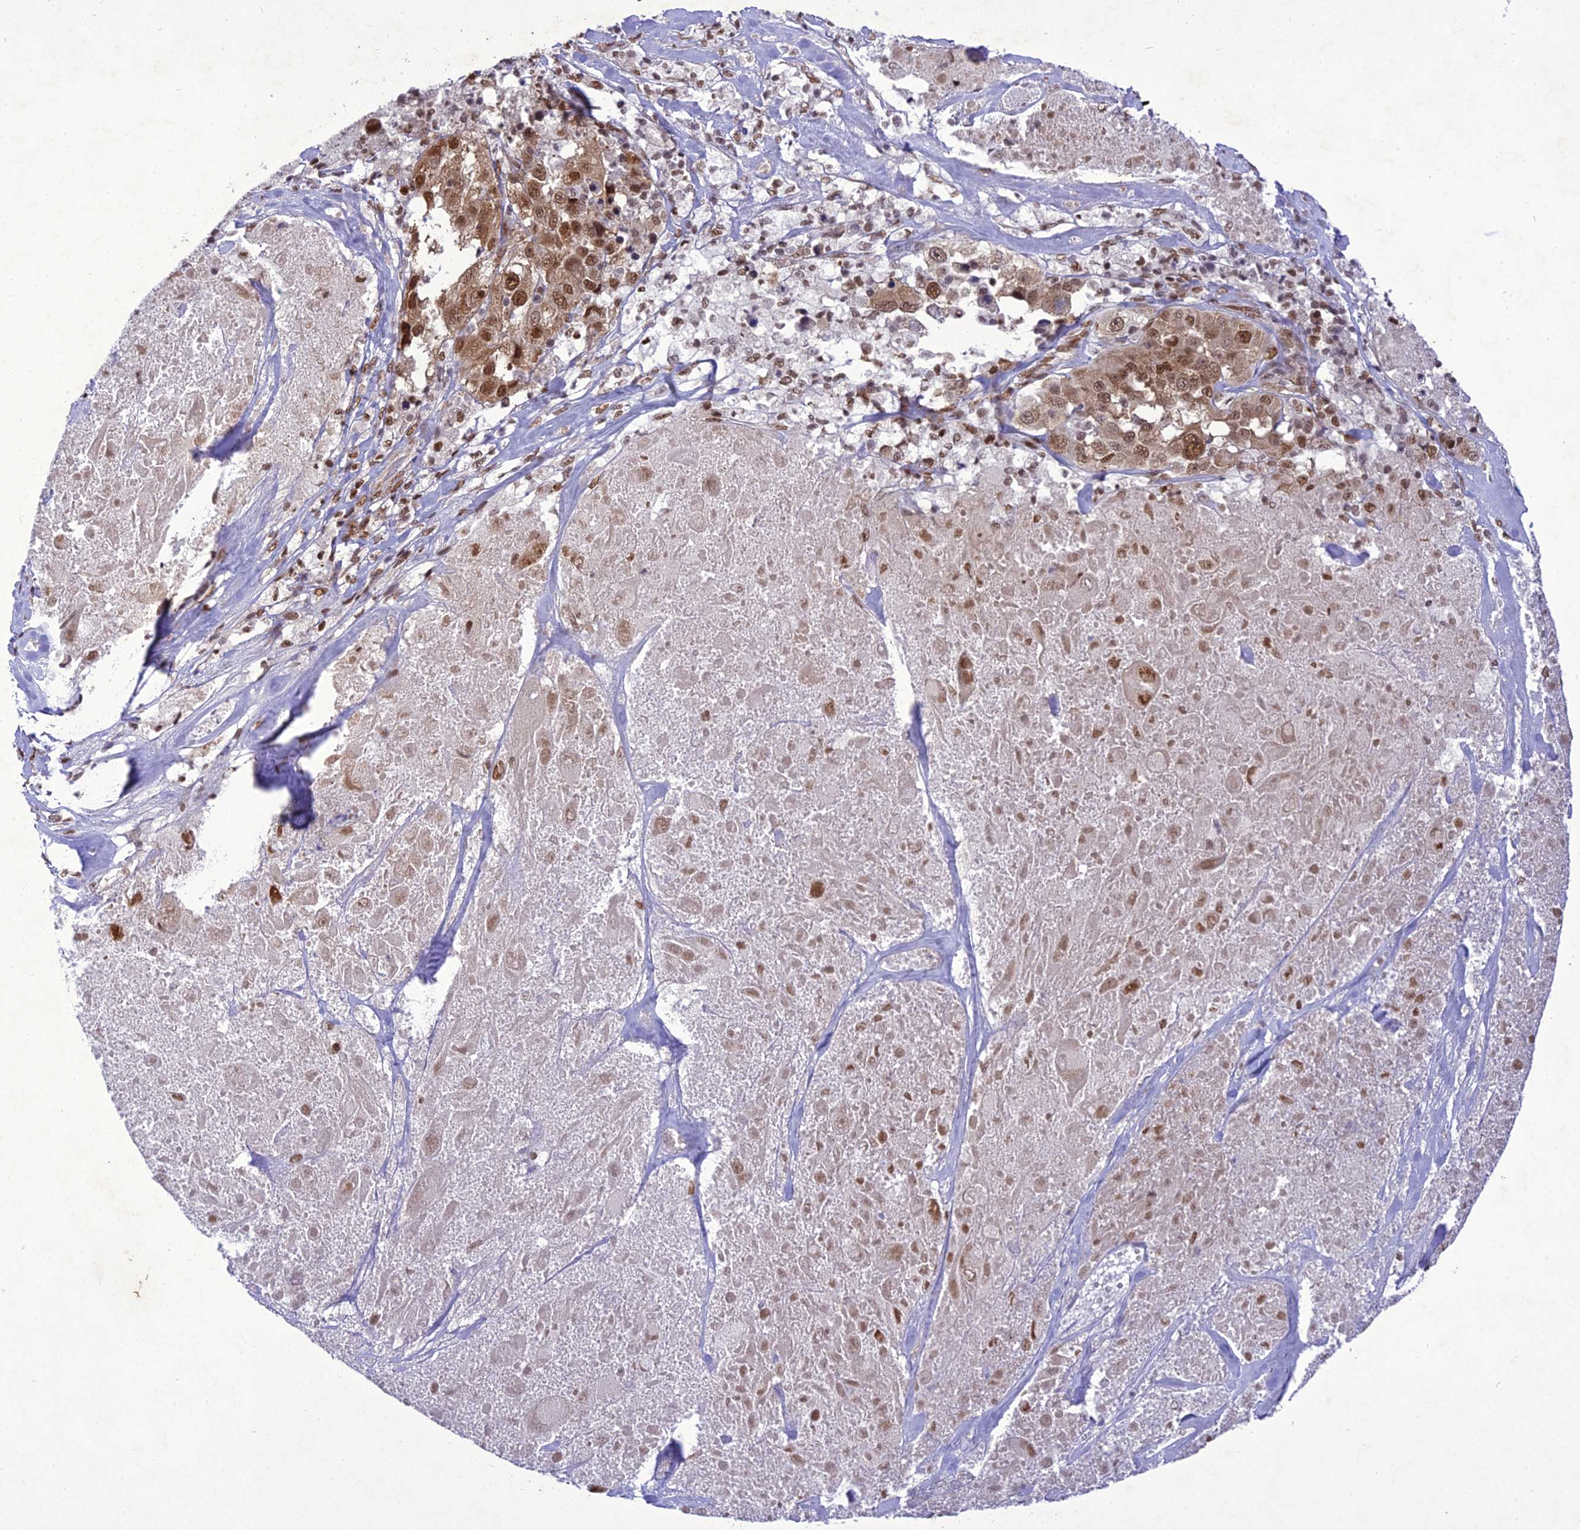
{"staining": {"intensity": "moderate", "quantity": ">75%", "location": "nuclear"}, "tissue": "melanoma", "cell_type": "Tumor cells", "image_type": "cancer", "snomed": [{"axis": "morphology", "description": "Malignant melanoma, Metastatic site"}, {"axis": "topography", "description": "Lymph node"}], "caption": "Malignant melanoma (metastatic site) tissue displays moderate nuclear expression in about >75% of tumor cells, visualized by immunohistochemistry. Nuclei are stained in blue.", "gene": "DDX1", "patient": {"sex": "male", "age": 62}}